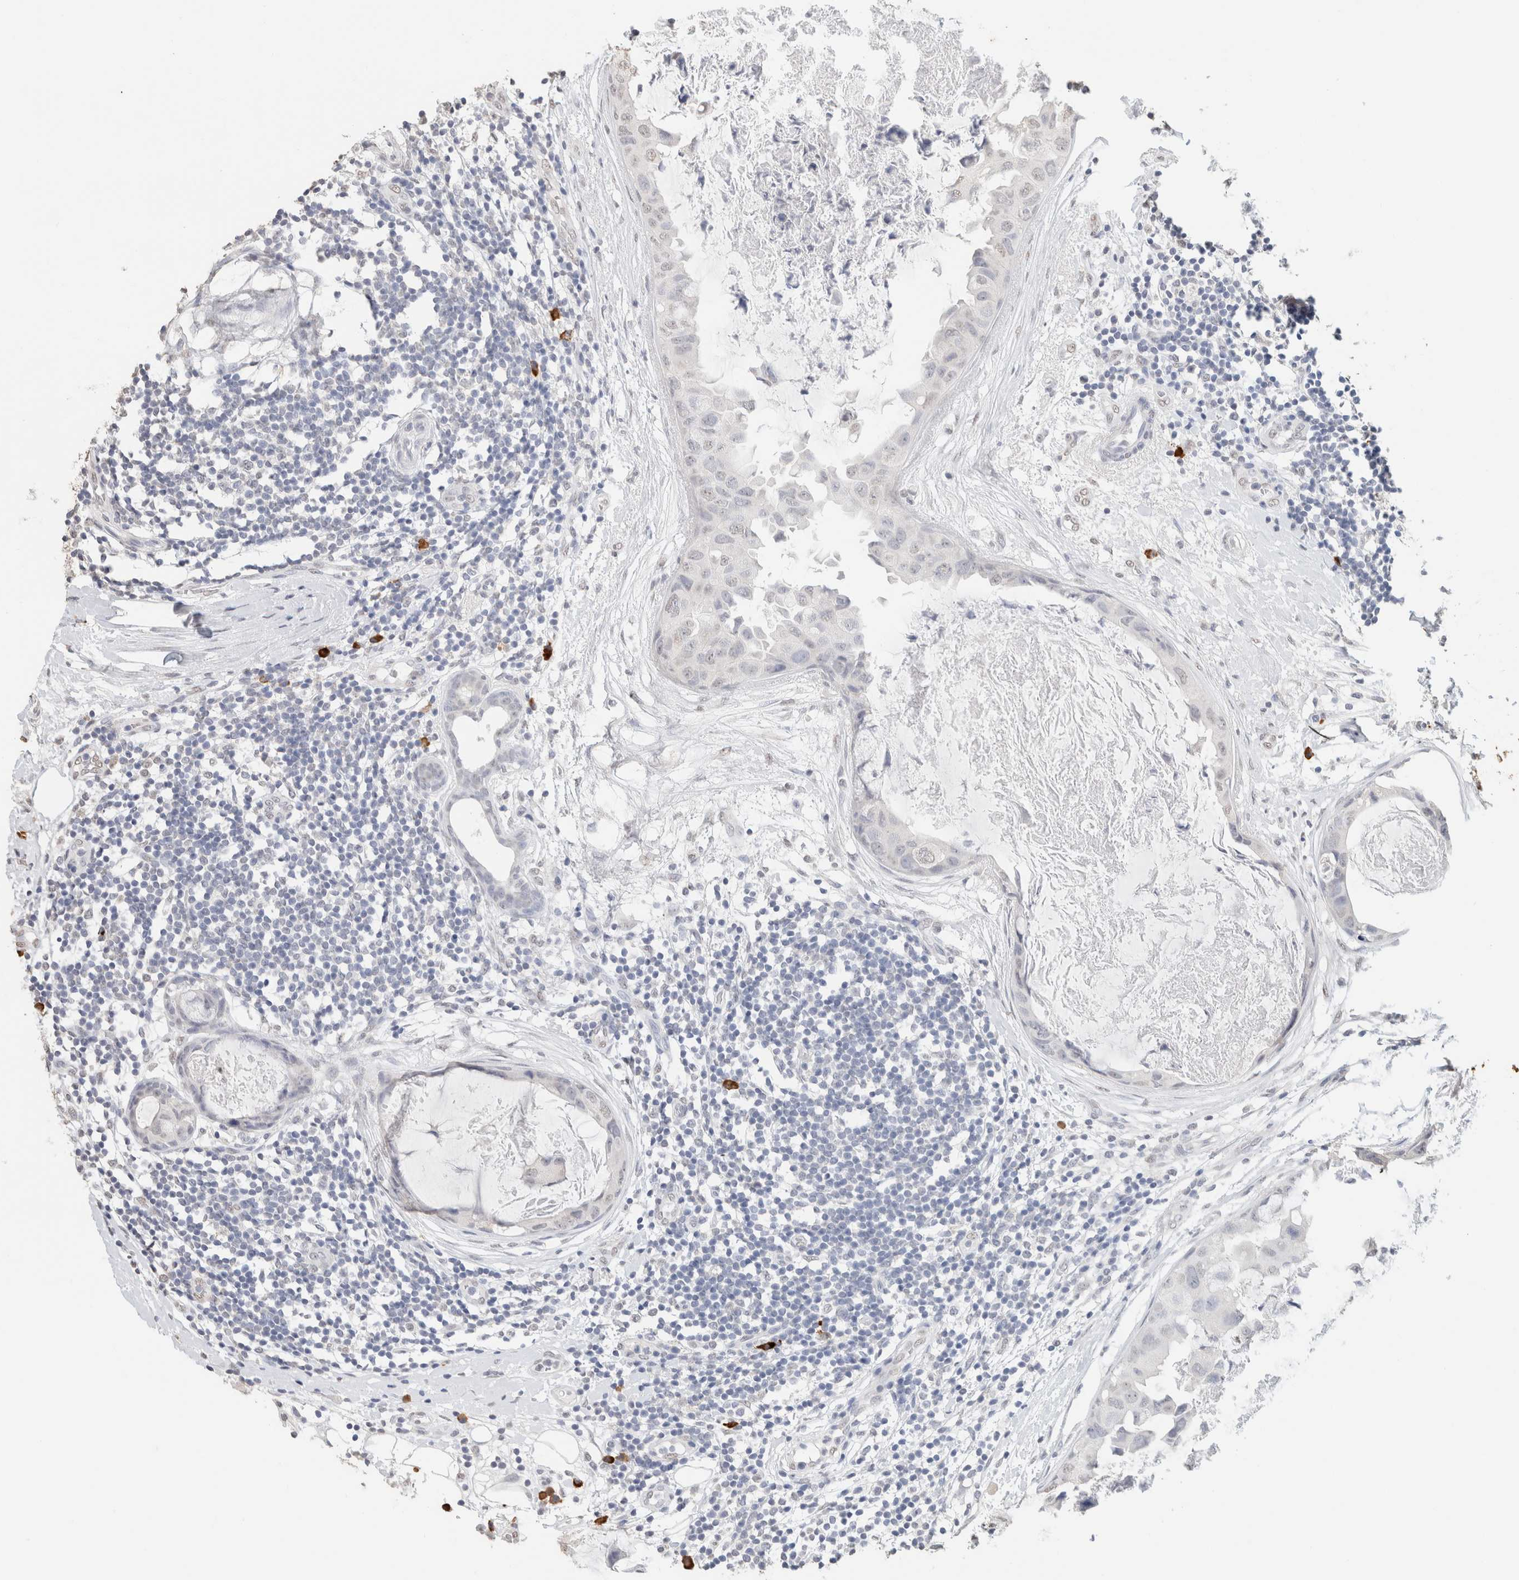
{"staining": {"intensity": "weak", "quantity": "<25%", "location": "nuclear"}, "tissue": "breast cancer", "cell_type": "Tumor cells", "image_type": "cancer", "snomed": [{"axis": "morphology", "description": "Duct carcinoma"}, {"axis": "topography", "description": "Breast"}], "caption": "IHC photomicrograph of neoplastic tissue: breast invasive ductal carcinoma stained with DAB reveals no significant protein expression in tumor cells. The staining was performed using DAB (3,3'-diaminobenzidine) to visualize the protein expression in brown, while the nuclei were stained in blue with hematoxylin (Magnification: 20x).", "gene": "CD80", "patient": {"sex": "female", "age": 40}}